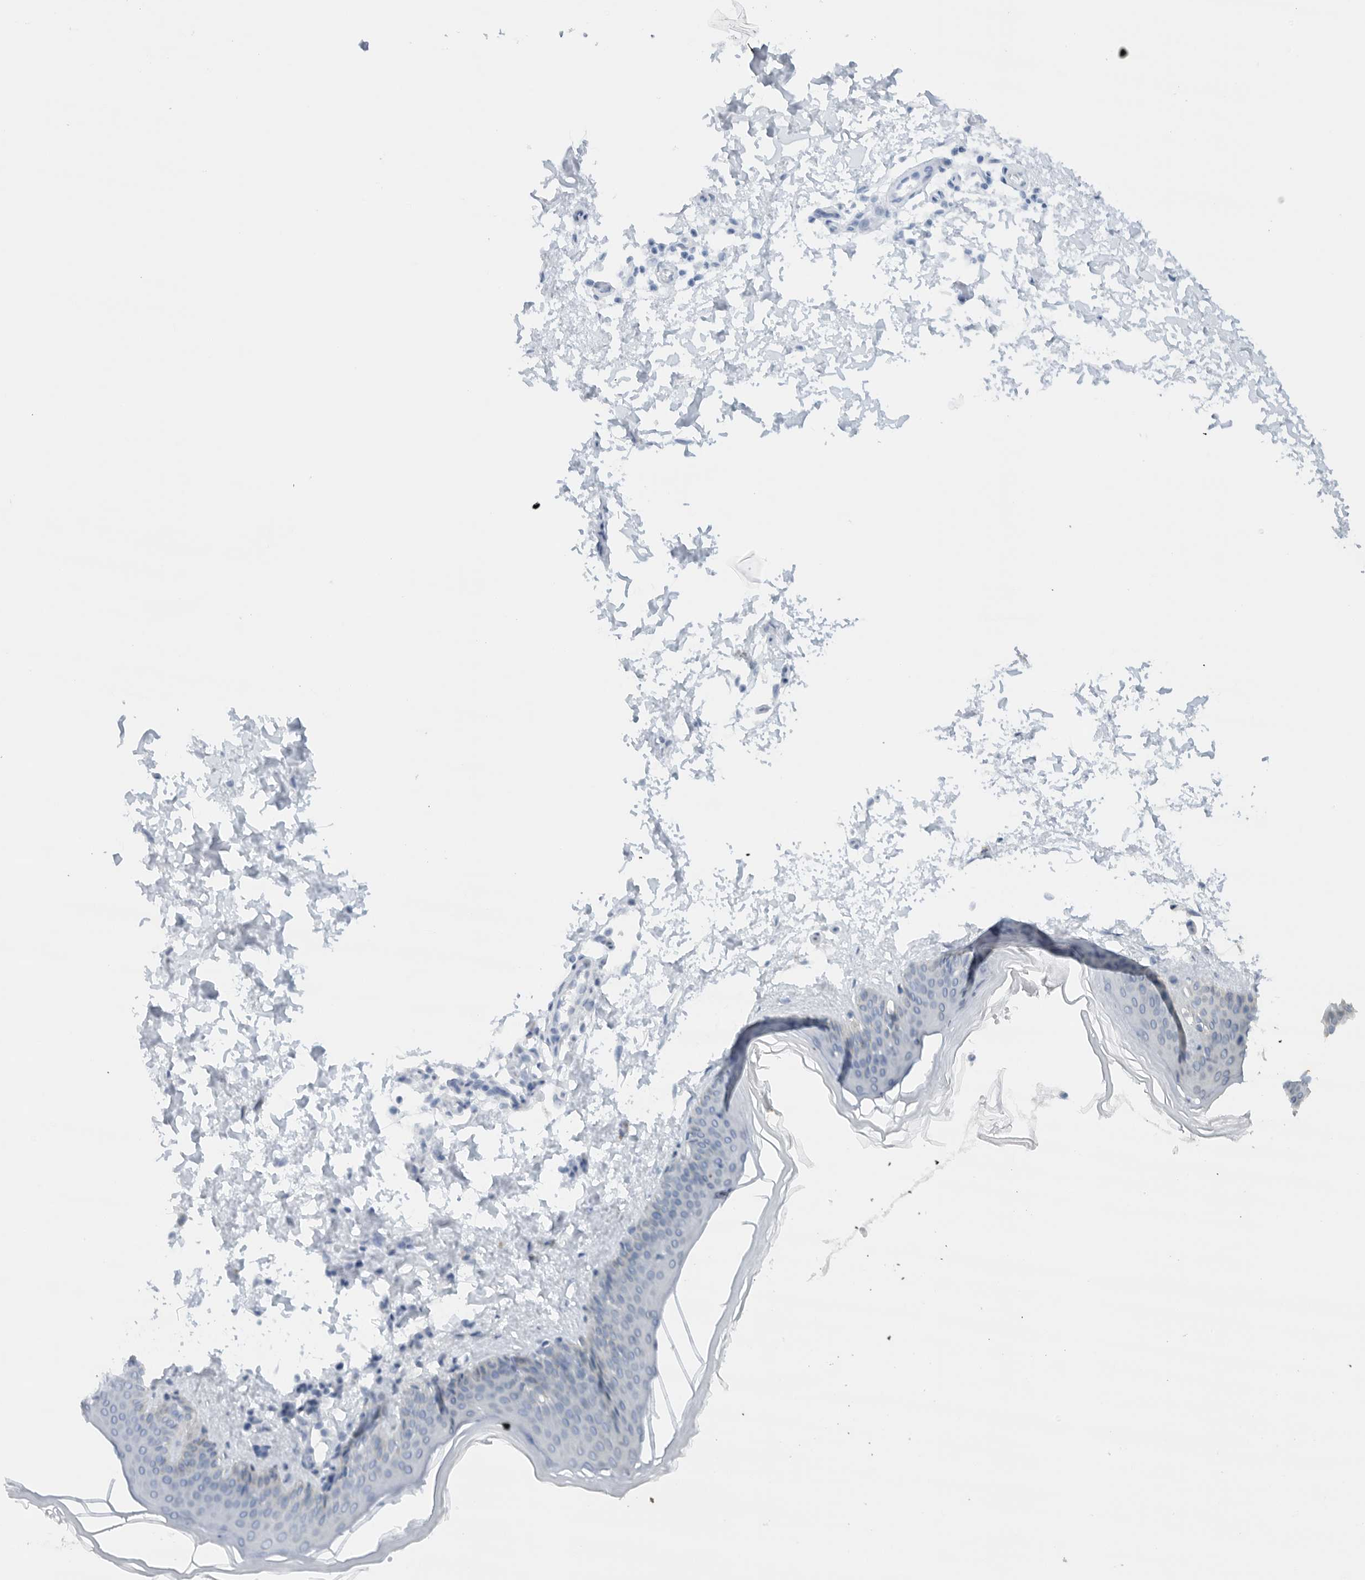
{"staining": {"intensity": "negative", "quantity": "none", "location": "none"}, "tissue": "skin", "cell_type": "Fibroblasts", "image_type": "normal", "snomed": [{"axis": "morphology", "description": "Normal tissue, NOS"}, {"axis": "topography", "description": "Skin"}], "caption": "An immunohistochemistry (IHC) image of benign skin is shown. There is no staining in fibroblasts of skin.", "gene": "PUM1", "patient": {"sex": "female", "age": 27}}